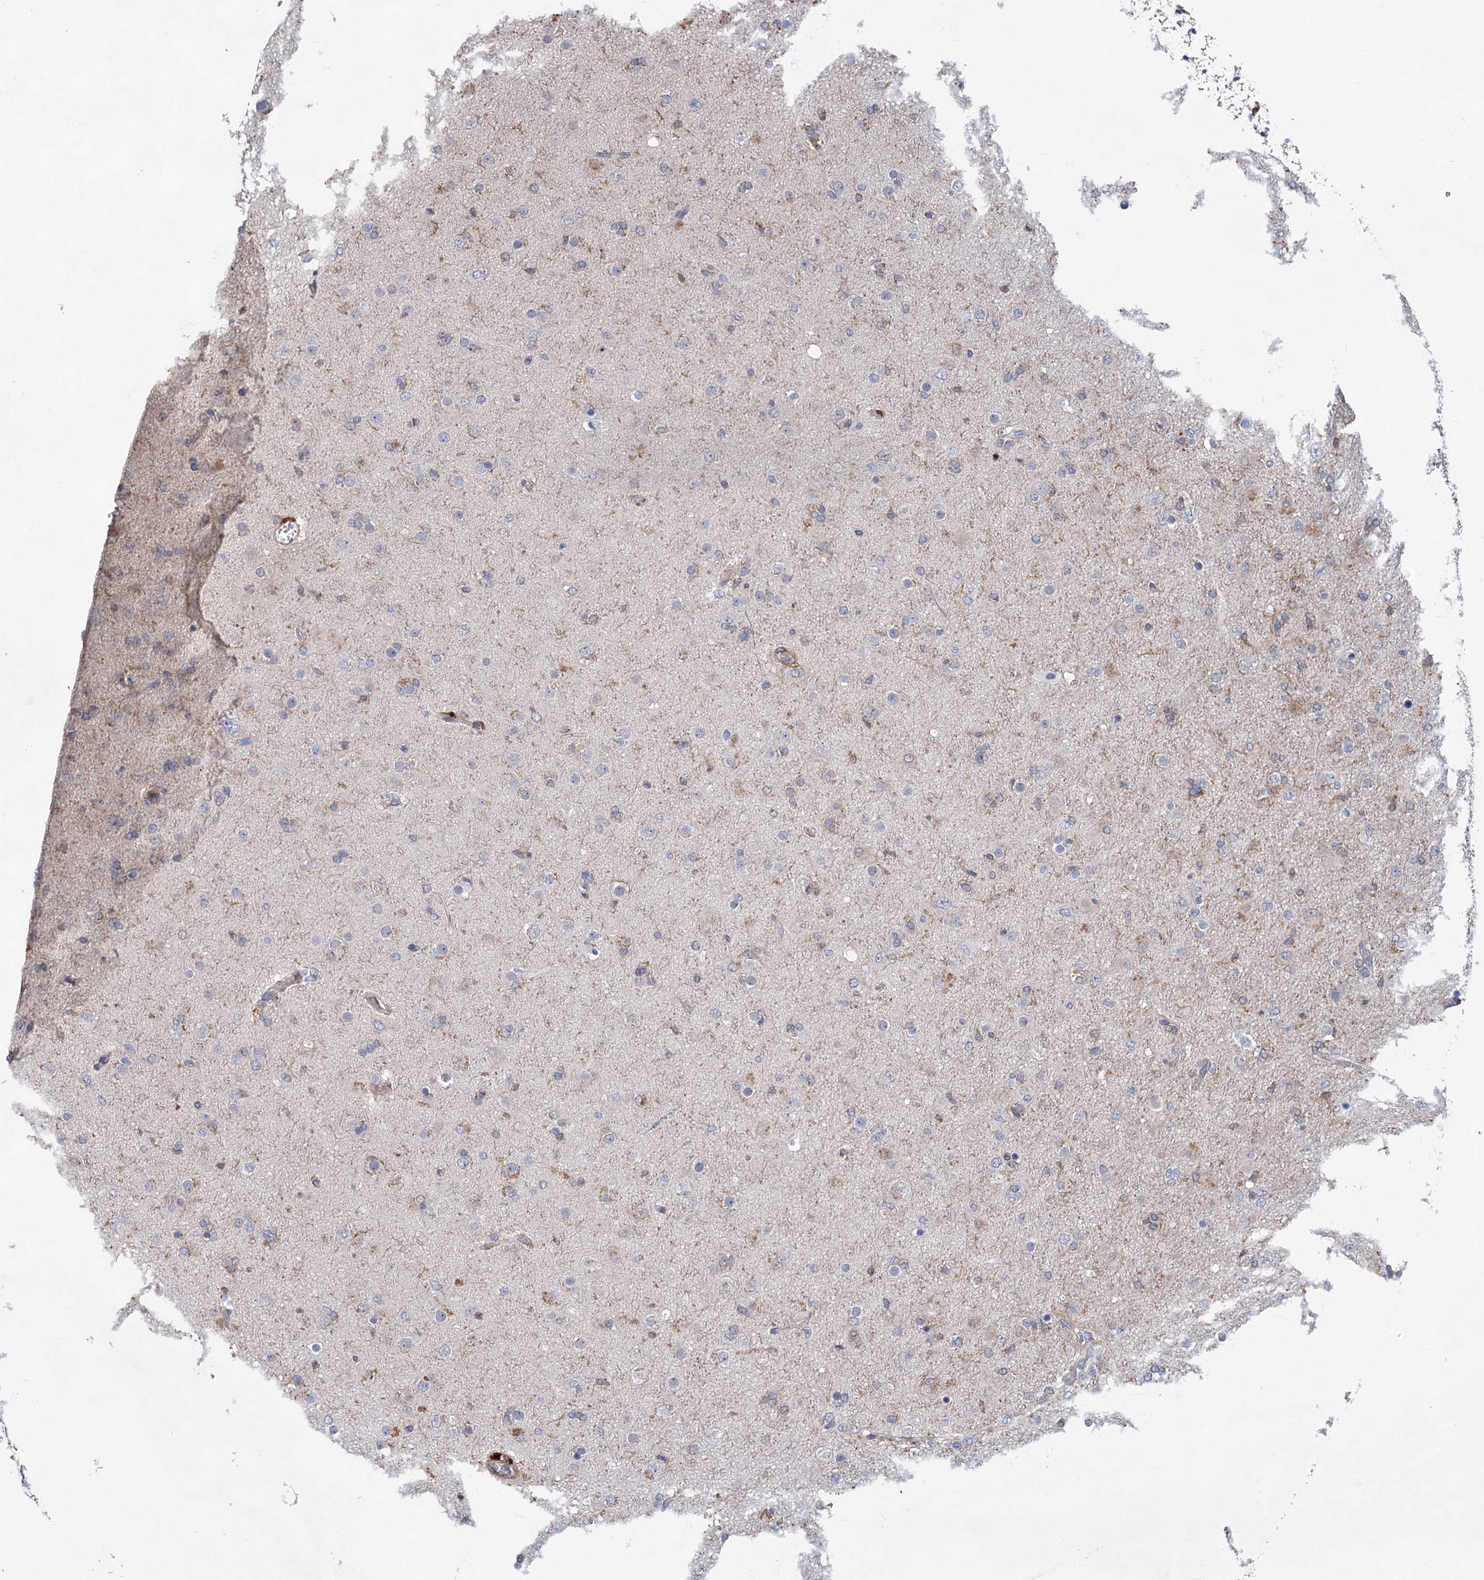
{"staining": {"intensity": "negative", "quantity": "none", "location": "none"}, "tissue": "glioma", "cell_type": "Tumor cells", "image_type": "cancer", "snomed": [{"axis": "morphology", "description": "Glioma, malignant, Low grade"}, {"axis": "topography", "description": "Brain"}], "caption": "A high-resolution micrograph shows immunohistochemistry staining of glioma, which displays no significant positivity in tumor cells.", "gene": "TMTC3", "patient": {"sex": "male", "age": 65}}